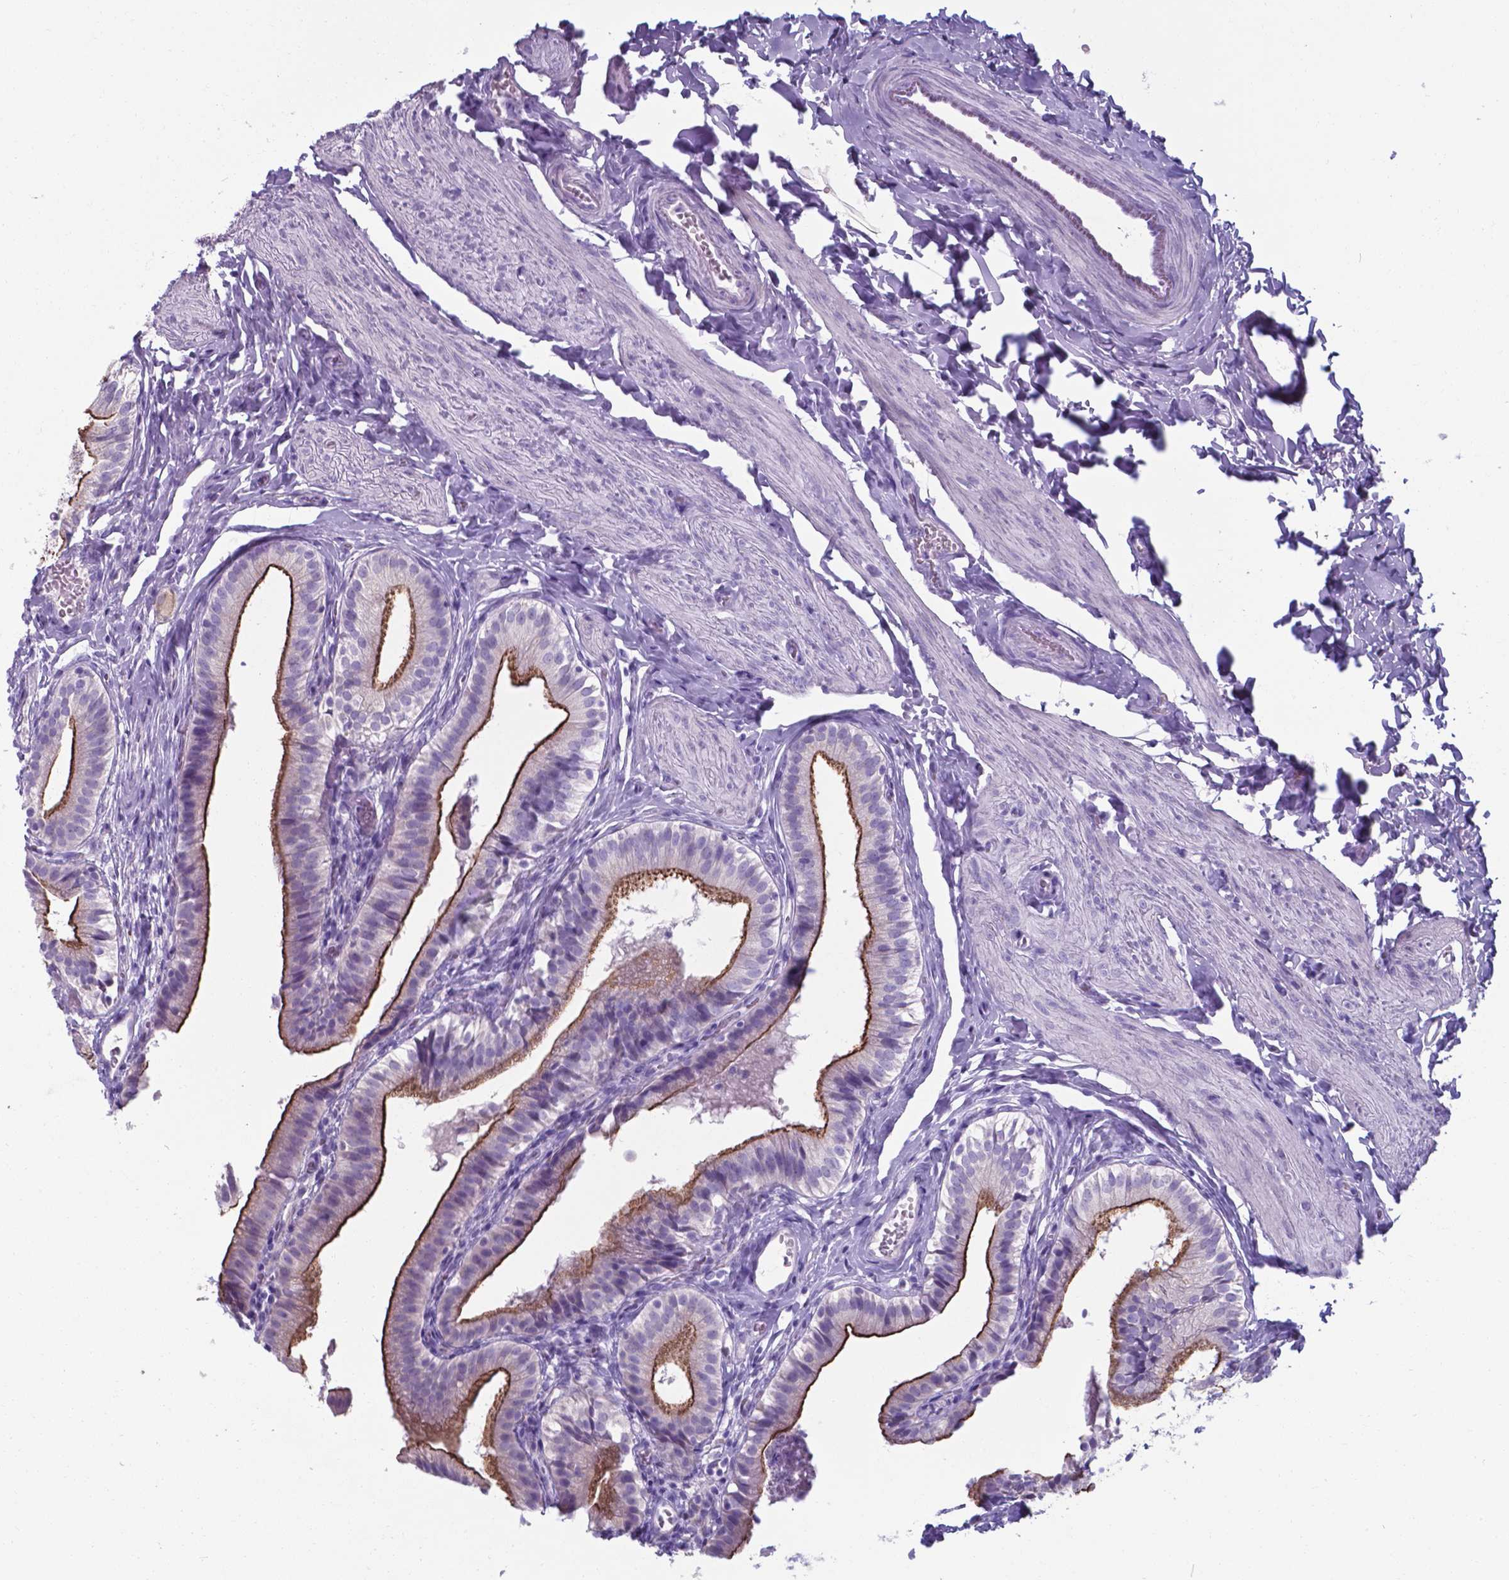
{"staining": {"intensity": "strong", "quantity": ">75%", "location": "cytoplasmic/membranous"}, "tissue": "gallbladder", "cell_type": "Glandular cells", "image_type": "normal", "snomed": [{"axis": "morphology", "description": "Normal tissue, NOS"}, {"axis": "topography", "description": "Gallbladder"}], "caption": "Glandular cells display high levels of strong cytoplasmic/membranous expression in about >75% of cells in unremarkable human gallbladder.", "gene": "AP5B1", "patient": {"sex": "female", "age": 47}}